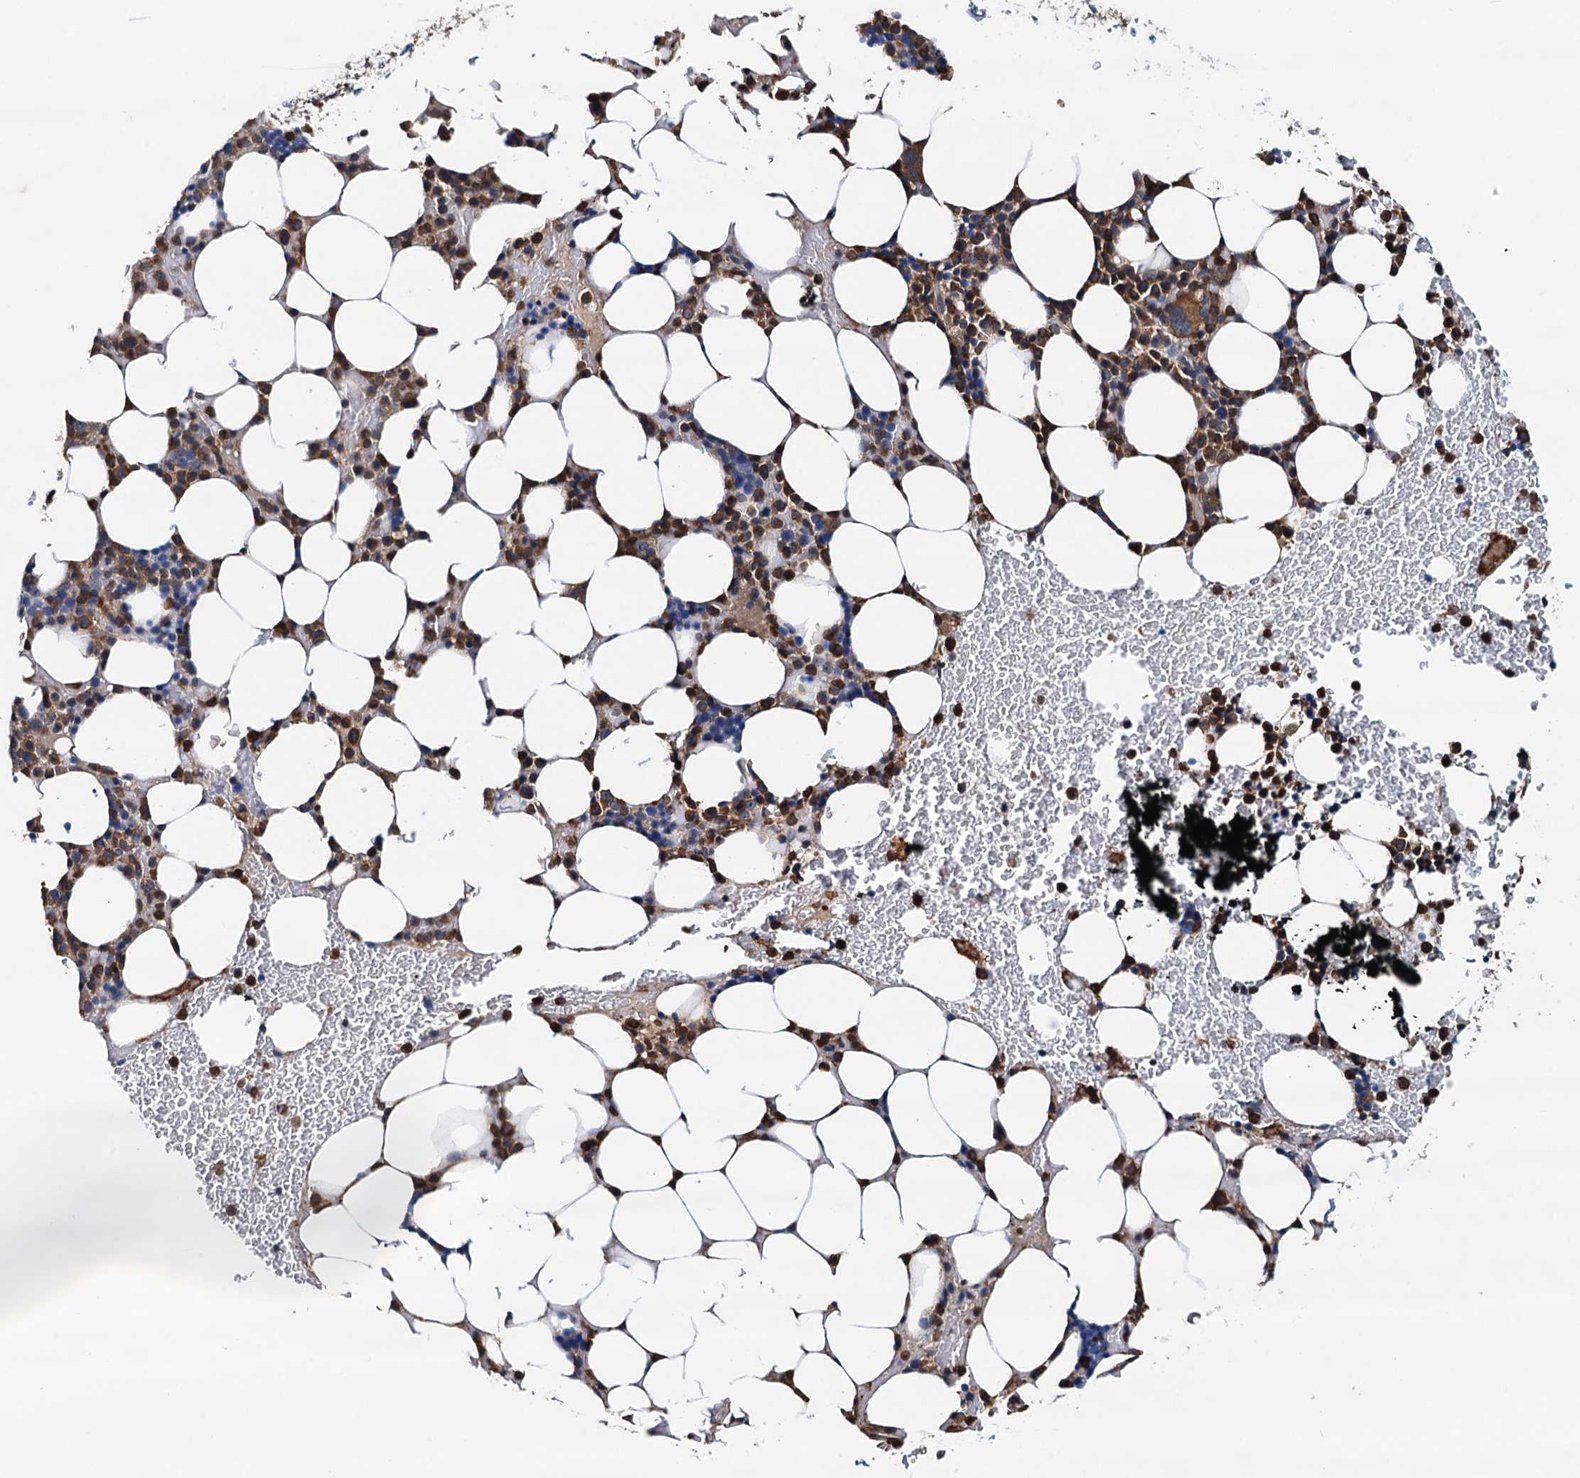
{"staining": {"intensity": "strong", "quantity": "25%-75%", "location": "cytoplasmic/membranous"}, "tissue": "bone marrow", "cell_type": "Hematopoietic cells", "image_type": "normal", "snomed": [{"axis": "morphology", "description": "Normal tissue, NOS"}, {"axis": "topography", "description": "Bone marrow"}], "caption": "A brown stain highlights strong cytoplasmic/membranous staining of a protein in hematopoietic cells of benign human bone marrow. (DAB (3,3'-diaminobenzidine) IHC with brightfield microscopy, high magnification).", "gene": "USP6NL", "patient": {"sex": "male", "age": 78}}